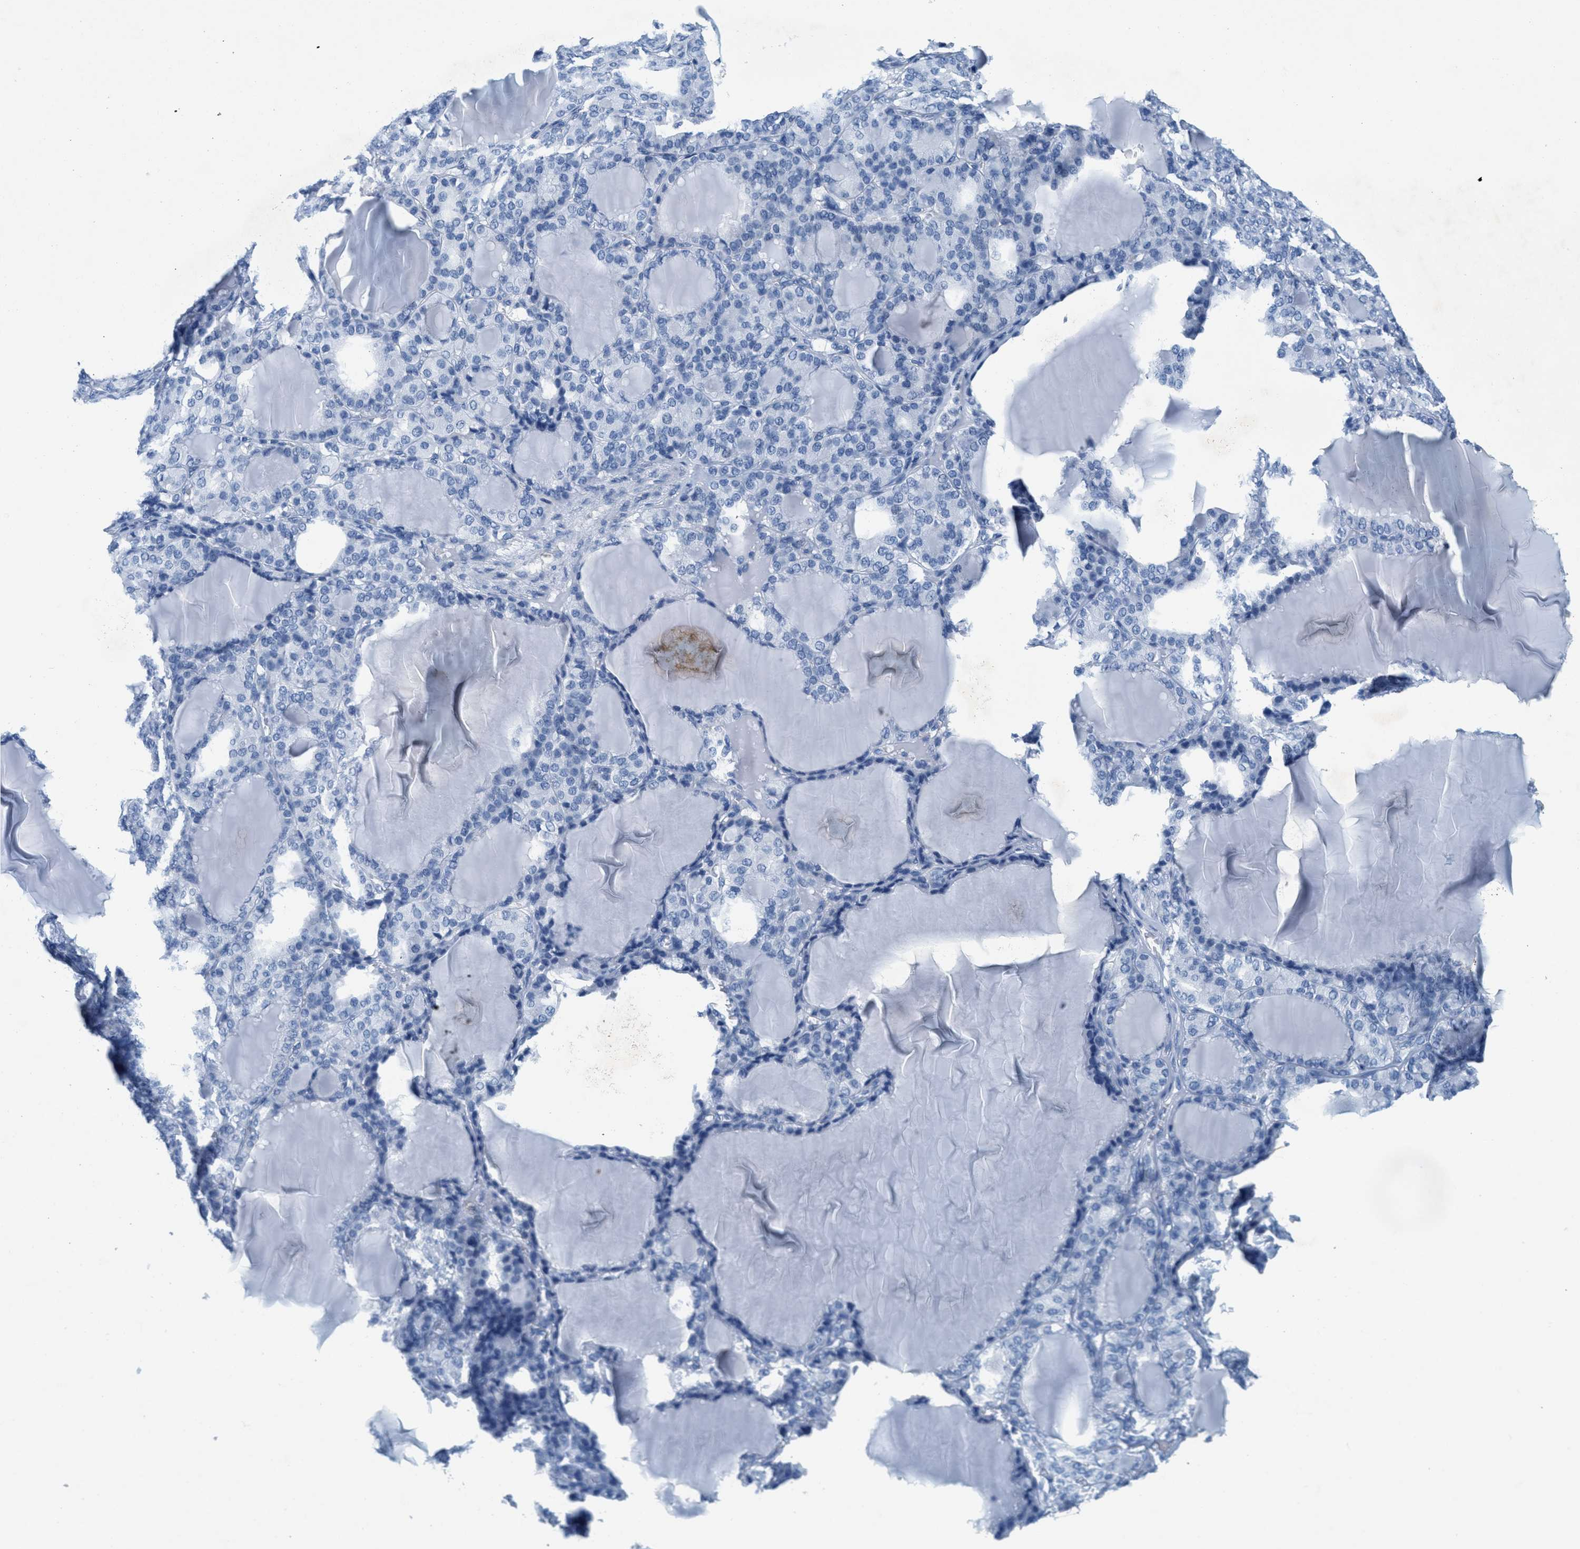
{"staining": {"intensity": "negative", "quantity": "none", "location": "none"}, "tissue": "thyroid gland", "cell_type": "Glandular cells", "image_type": "normal", "snomed": [{"axis": "morphology", "description": "Normal tissue, NOS"}, {"axis": "topography", "description": "Thyroid gland"}], "caption": "A histopathology image of thyroid gland stained for a protein exhibits no brown staining in glandular cells. (DAB IHC visualized using brightfield microscopy, high magnification).", "gene": "GPM6A", "patient": {"sex": "female", "age": 28}}